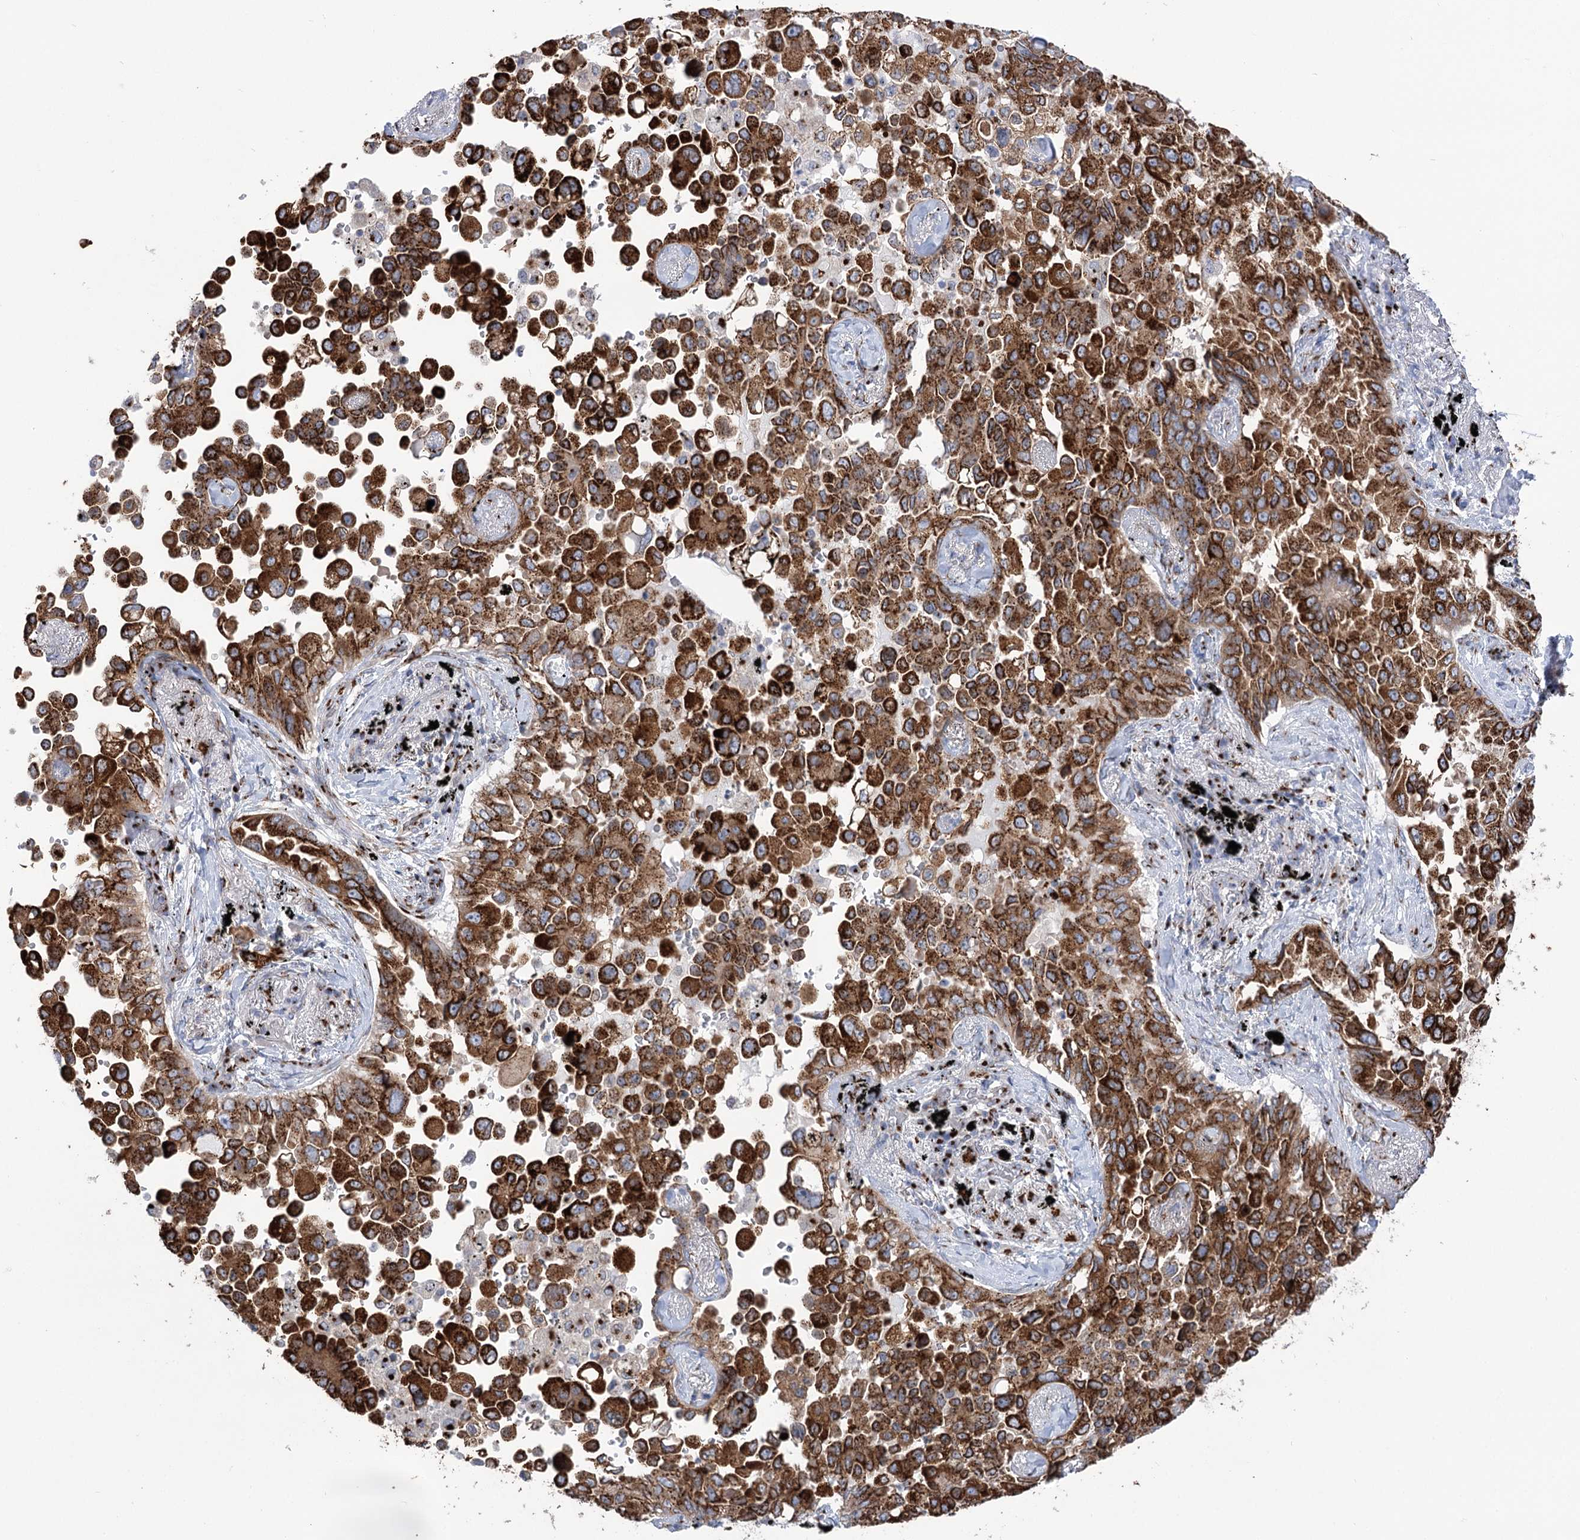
{"staining": {"intensity": "strong", "quantity": ">75%", "location": "cytoplasmic/membranous"}, "tissue": "lung cancer", "cell_type": "Tumor cells", "image_type": "cancer", "snomed": [{"axis": "morphology", "description": "Adenocarcinoma, NOS"}, {"axis": "topography", "description": "Lung"}], "caption": "Protein staining reveals strong cytoplasmic/membranous staining in about >75% of tumor cells in adenocarcinoma (lung).", "gene": "TMEM165", "patient": {"sex": "female", "age": 67}}